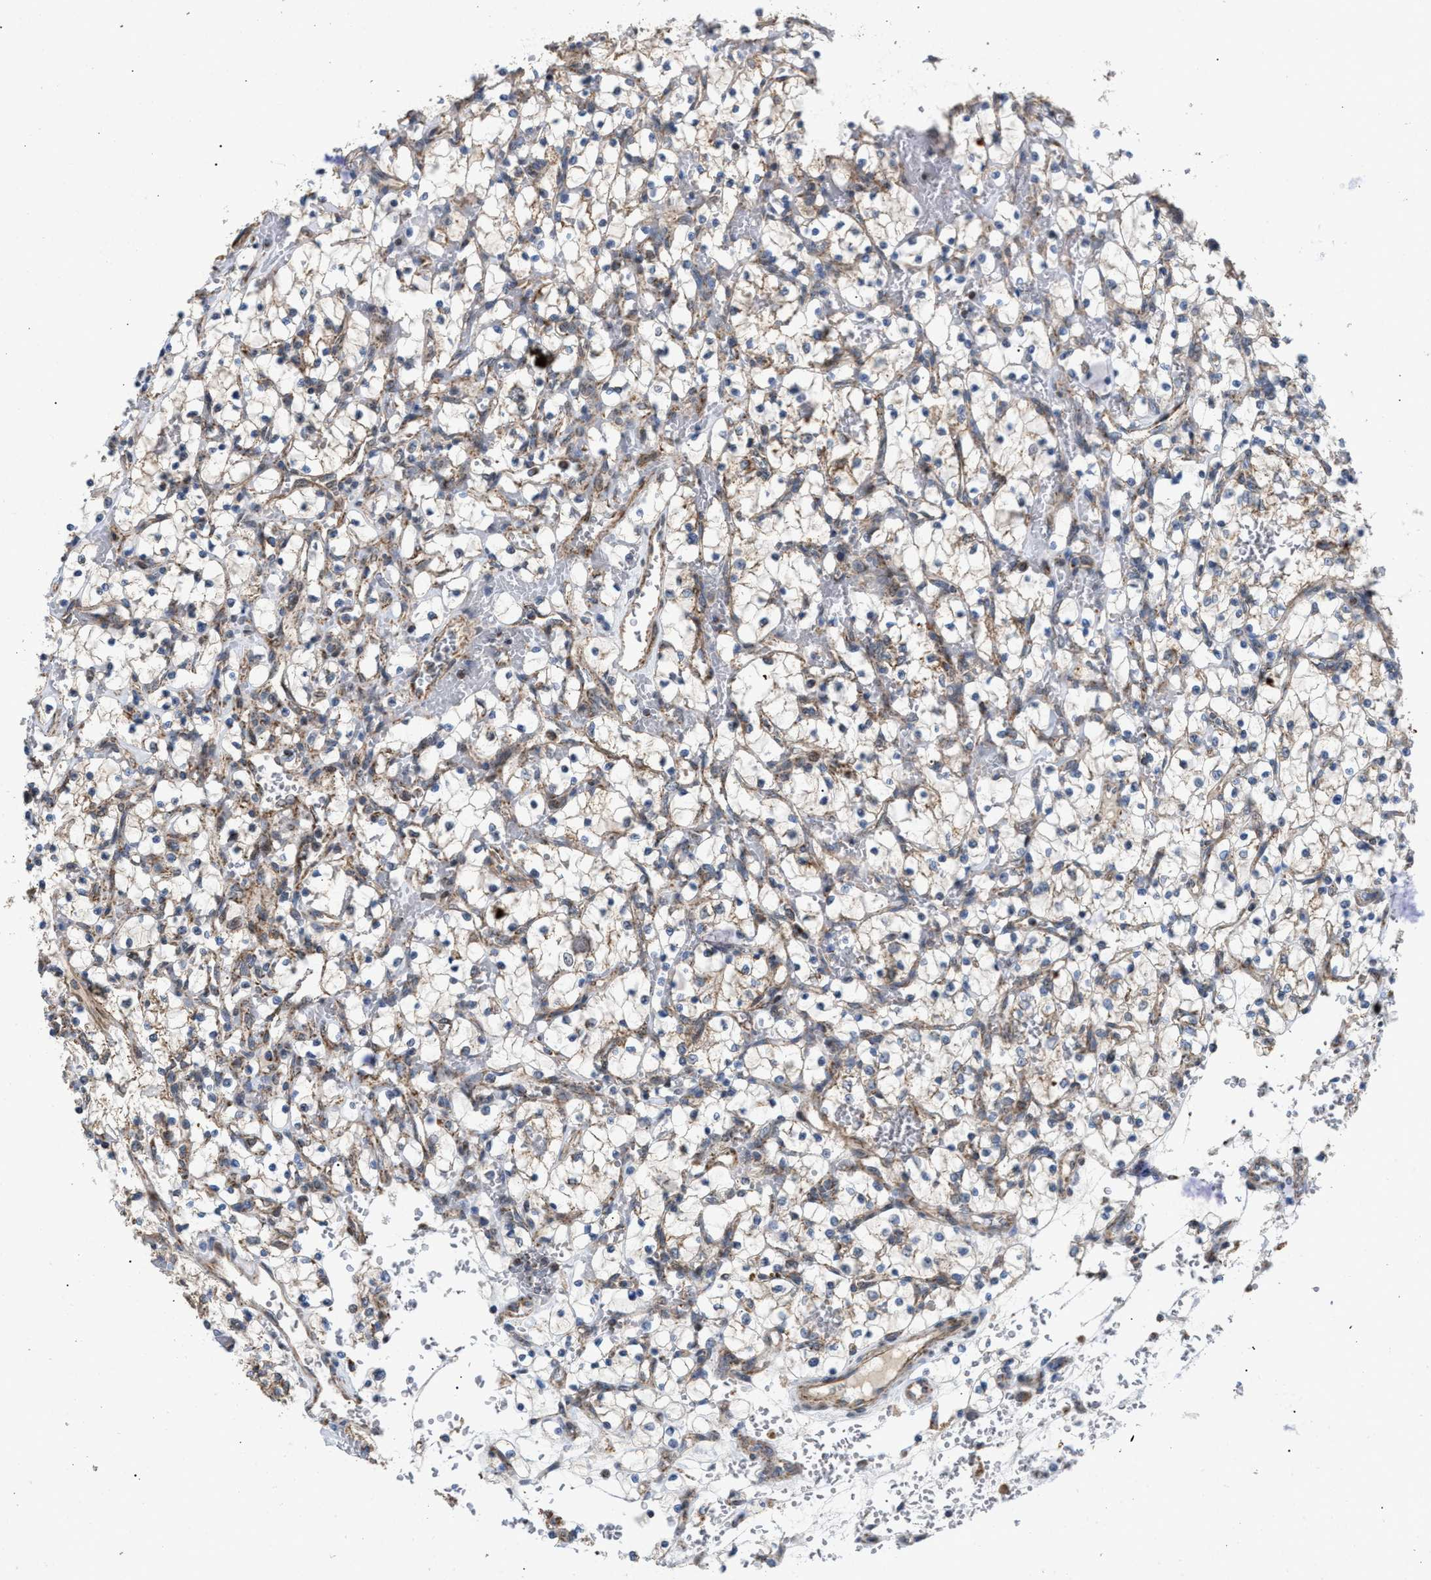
{"staining": {"intensity": "negative", "quantity": "none", "location": "none"}, "tissue": "renal cancer", "cell_type": "Tumor cells", "image_type": "cancer", "snomed": [{"axis": "morphology", "description": "Adenocarcinoma, NOS"}, {"axis": "topography", "description": "Kidney"}], "caption": "A micrograph of renal cancer (adenocarcinoma) stained for a protein demonstrates no brown staining in tumor cells.", "gene": "TACO1", "patient": {"sex": "female", "age": 69}}